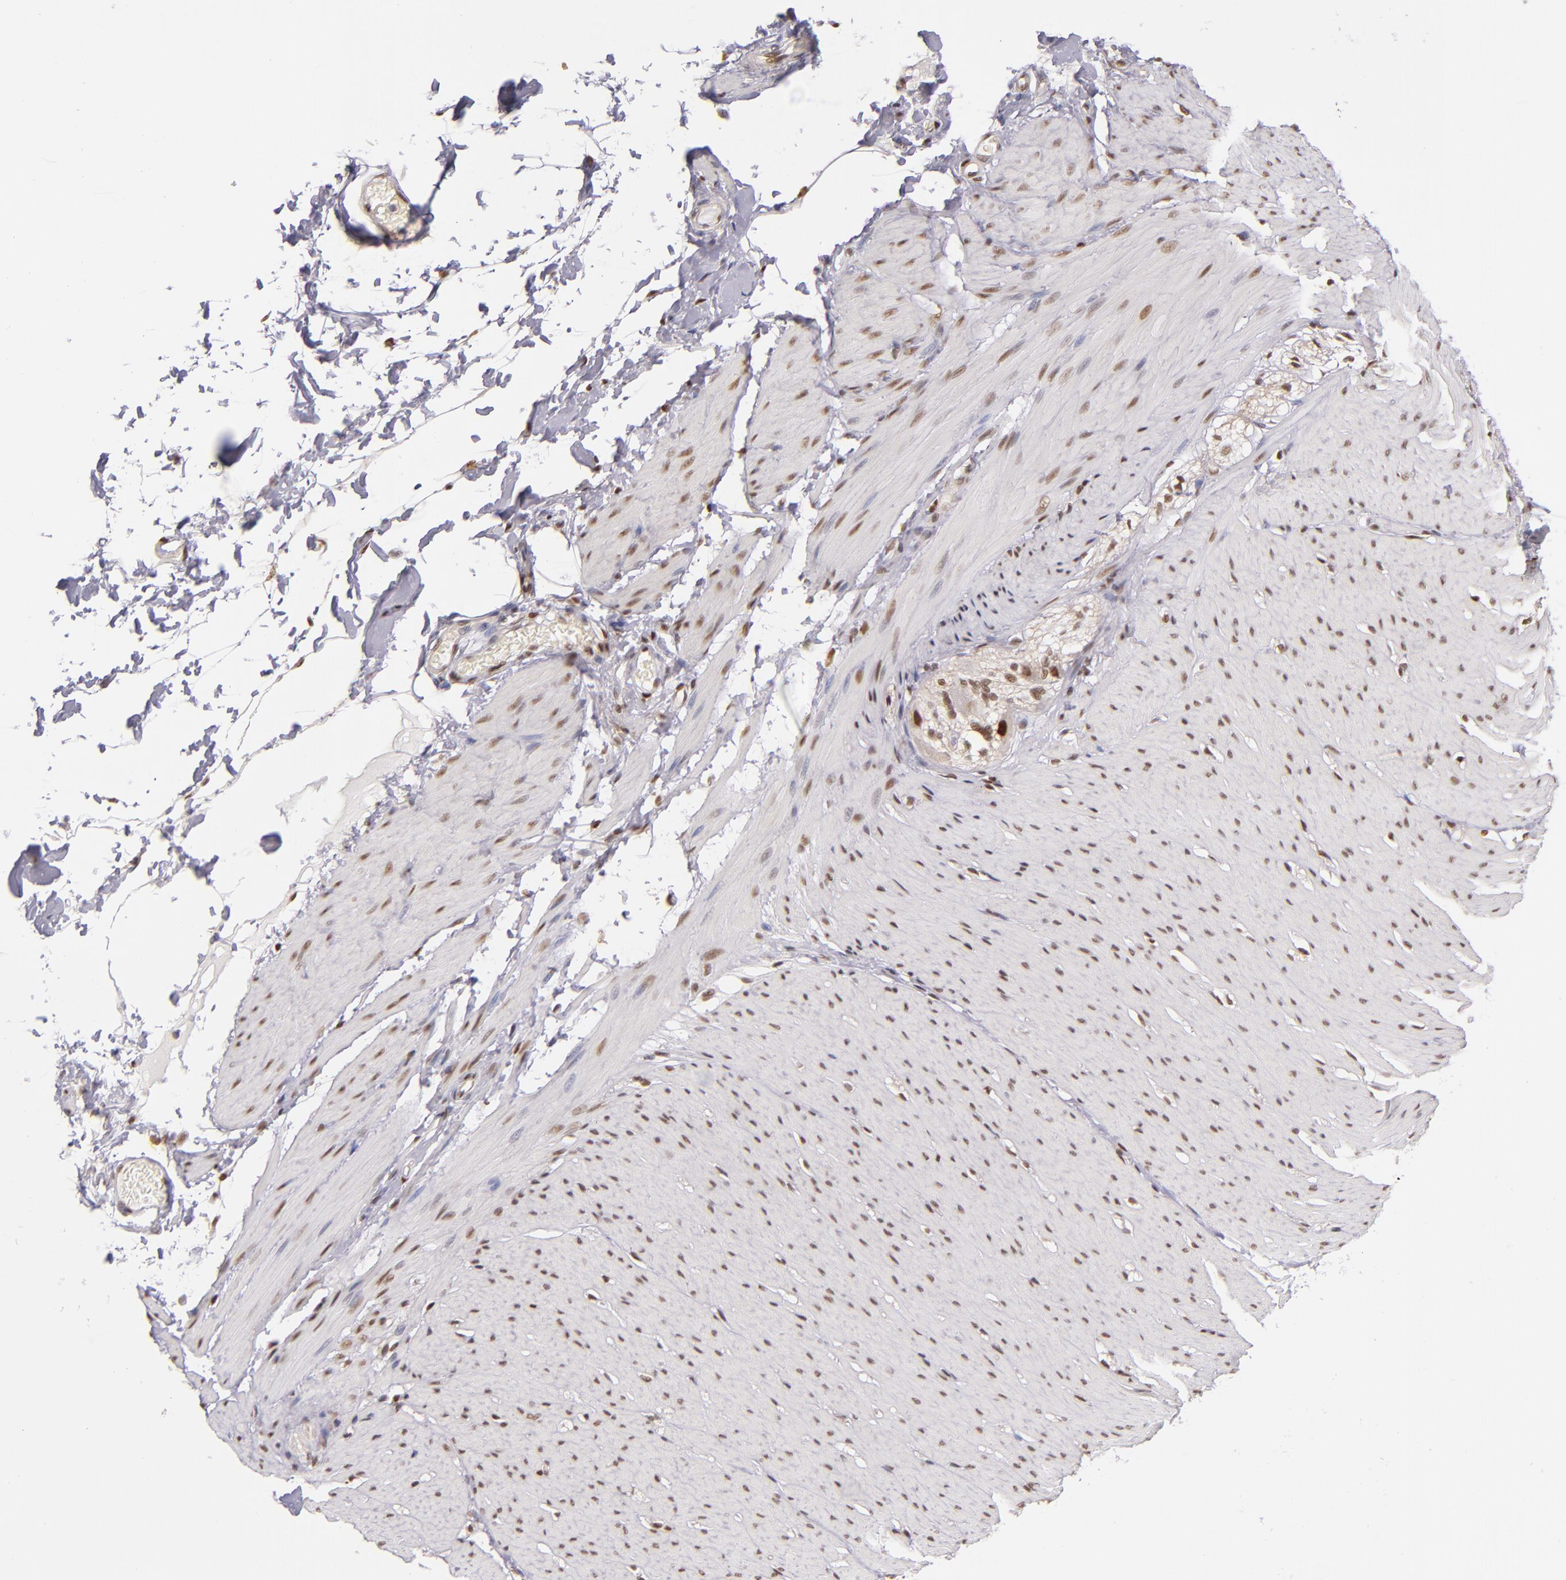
{"staining": {"intensity": "moderate", "quantity": ">75%", "location": "nuclear"}, "tissue": "smooth muscle", "cell_type": "Smooth muscle cells", "image_type": "normal", "snomed": [{"axis": "morphology", "description": "Normal tissue, NOS"}, {"axis": "topography", "description": "Smooth muscle"}, {"axis": "topography", "description": "Colon"}], "caption": "IHC (DAB) staining of benign human smooth muscle demonstrates moderate nuclear protein positivity in approximately >75% of smooth muscle cells.", "gene": "NCOR2", "patient": {"sex": "male", "age": 67}}